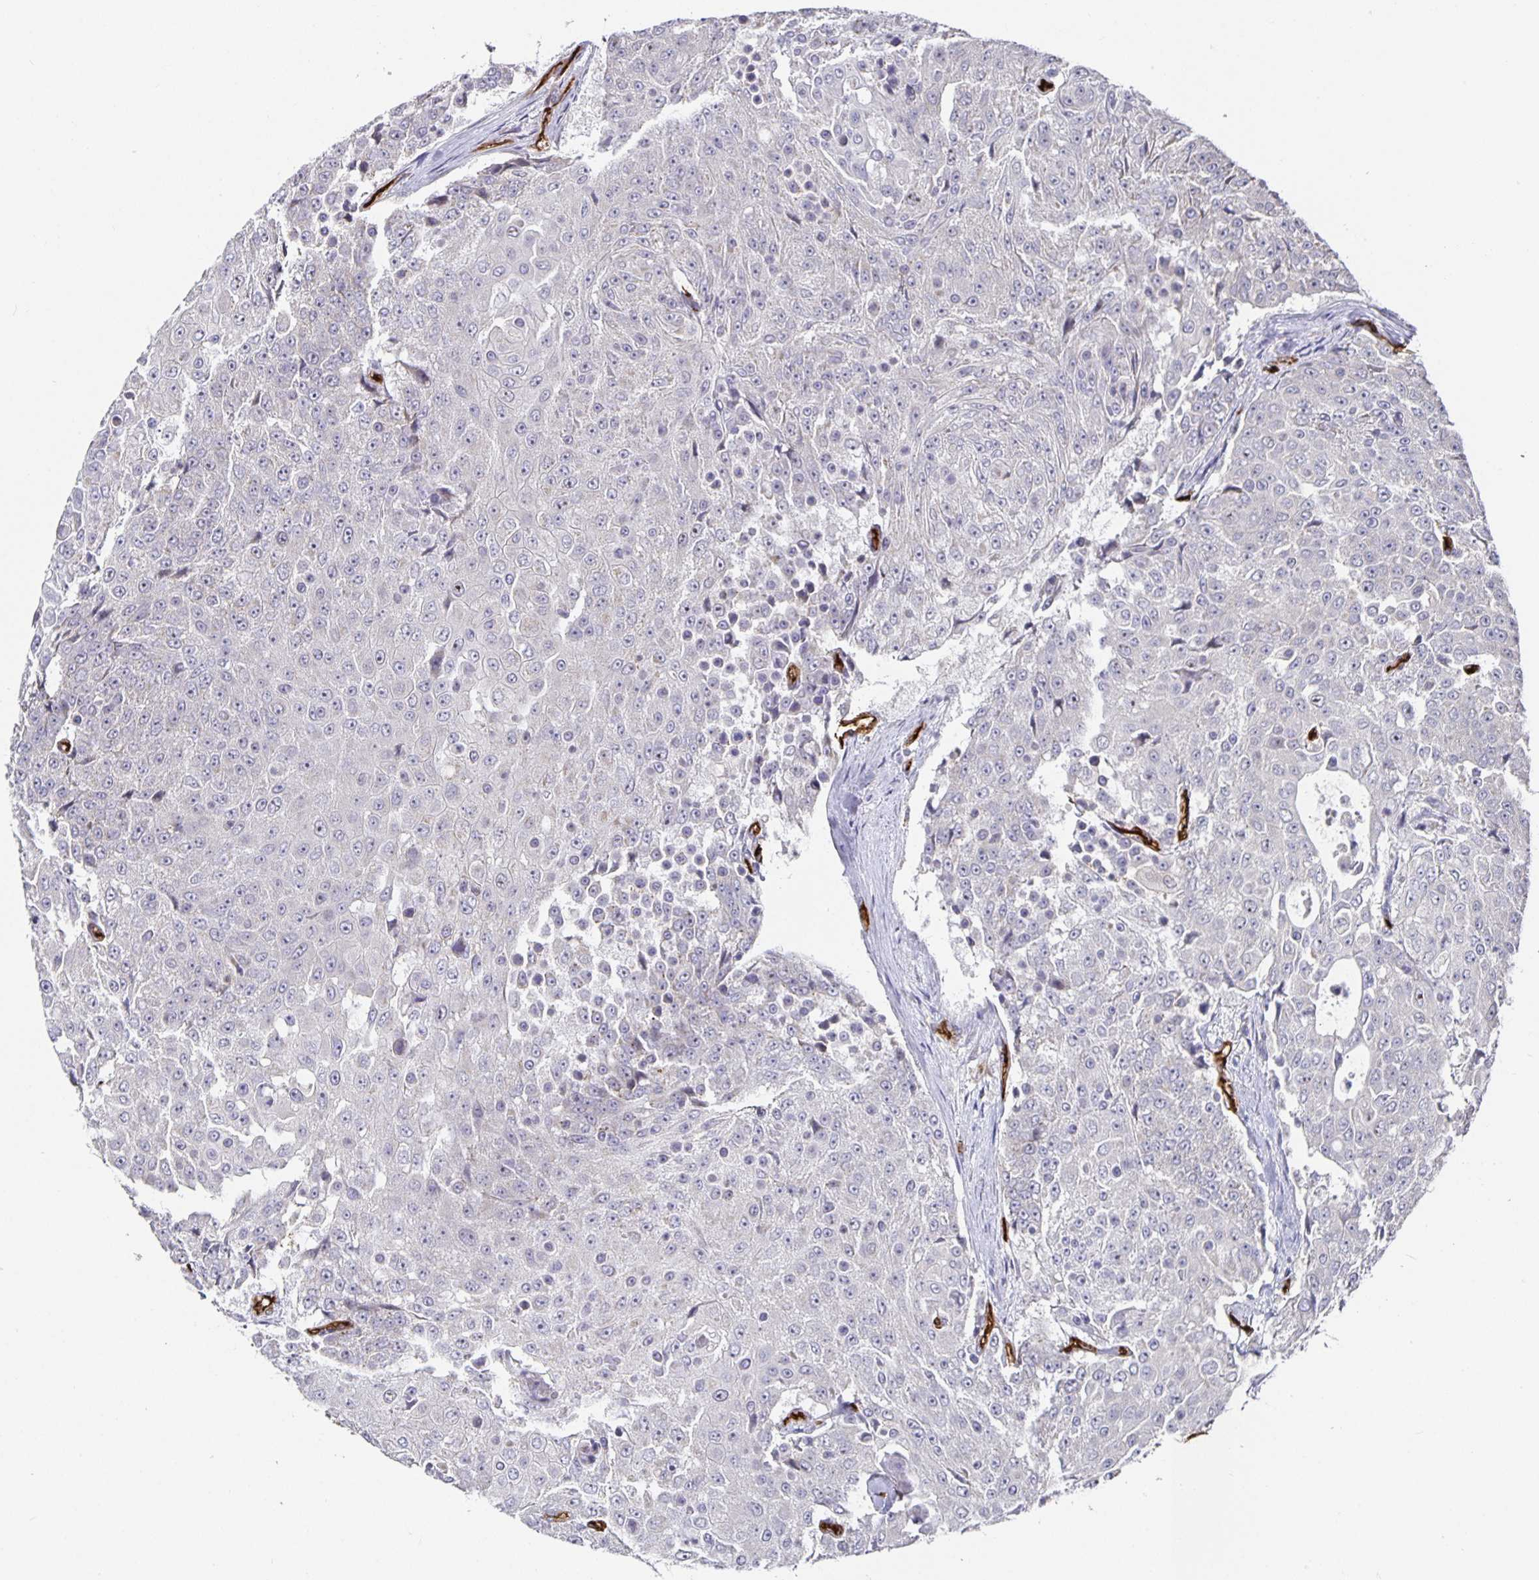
{"staining": {"intensity": "negative", "quantity": "none", "location": "none"}, "tissue": "urothelial cancer", "cell_type": "Tumor cells", "image_type": "cancer", "snomed": [{"axis": "morphology", "description": "Urothelial carcinoma, High grade"}, {"axis": "topography", "description": "Urinary bladder"}], "caption": "Tumor cells show no significant protein positivity in urothelial cancer. Brightfield microscopy of immunohistochemistry (IHC) stained with DAB (3,3'-diaminobenzidine) (brown) and hematoxylin (blue), captured at high magnification.", "gene": "PODXL", "patient": {"sex": "female", "age": 63}}